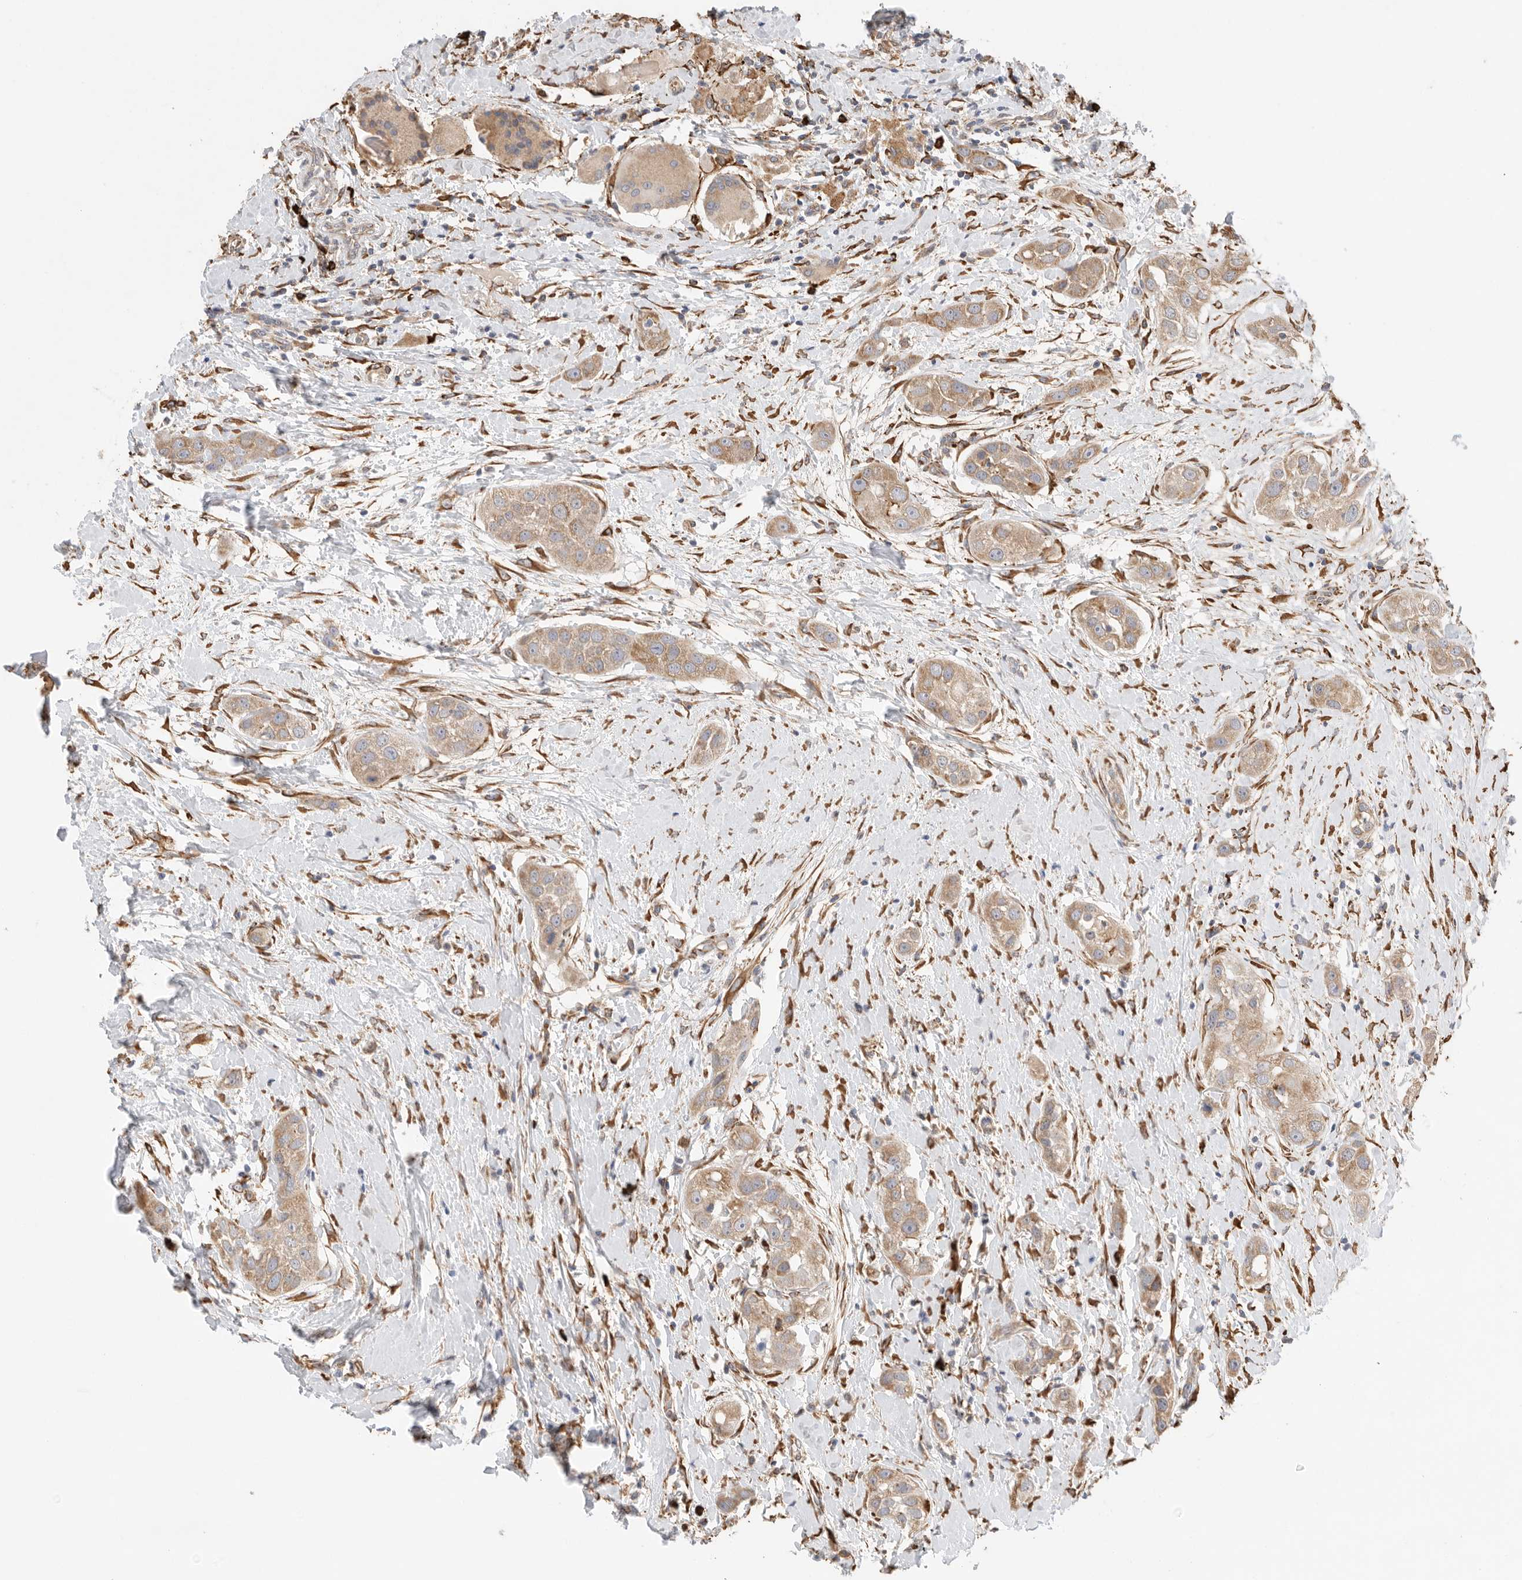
{"staining": {"intensity": "weak", "quantity": ">75%", "location": "cytoplasmic/membranous"}, "tissue": "head and neck cancer", "cell_type": "Tumor cells", "image_type": "cancer", "snomed": [{"axis": "morphology", "description": "Normal tissue, NOS"}, {"axis": "morphology", "description": "Squamous cell carcinoma, NOS"}, {"axis": "topography", "description": "Skeletal muscle"}, {"axis": "topography", "description": "Head-Neck"}], "caption": "Protein analysis of squamous cell carcinoma (head and neck) tissue reveals weak cytoplasmic/membranous staining in about >75% of tumor cells.", "gene": "BLOC1S5", "patient": {"sex": "male", "age": 51}}